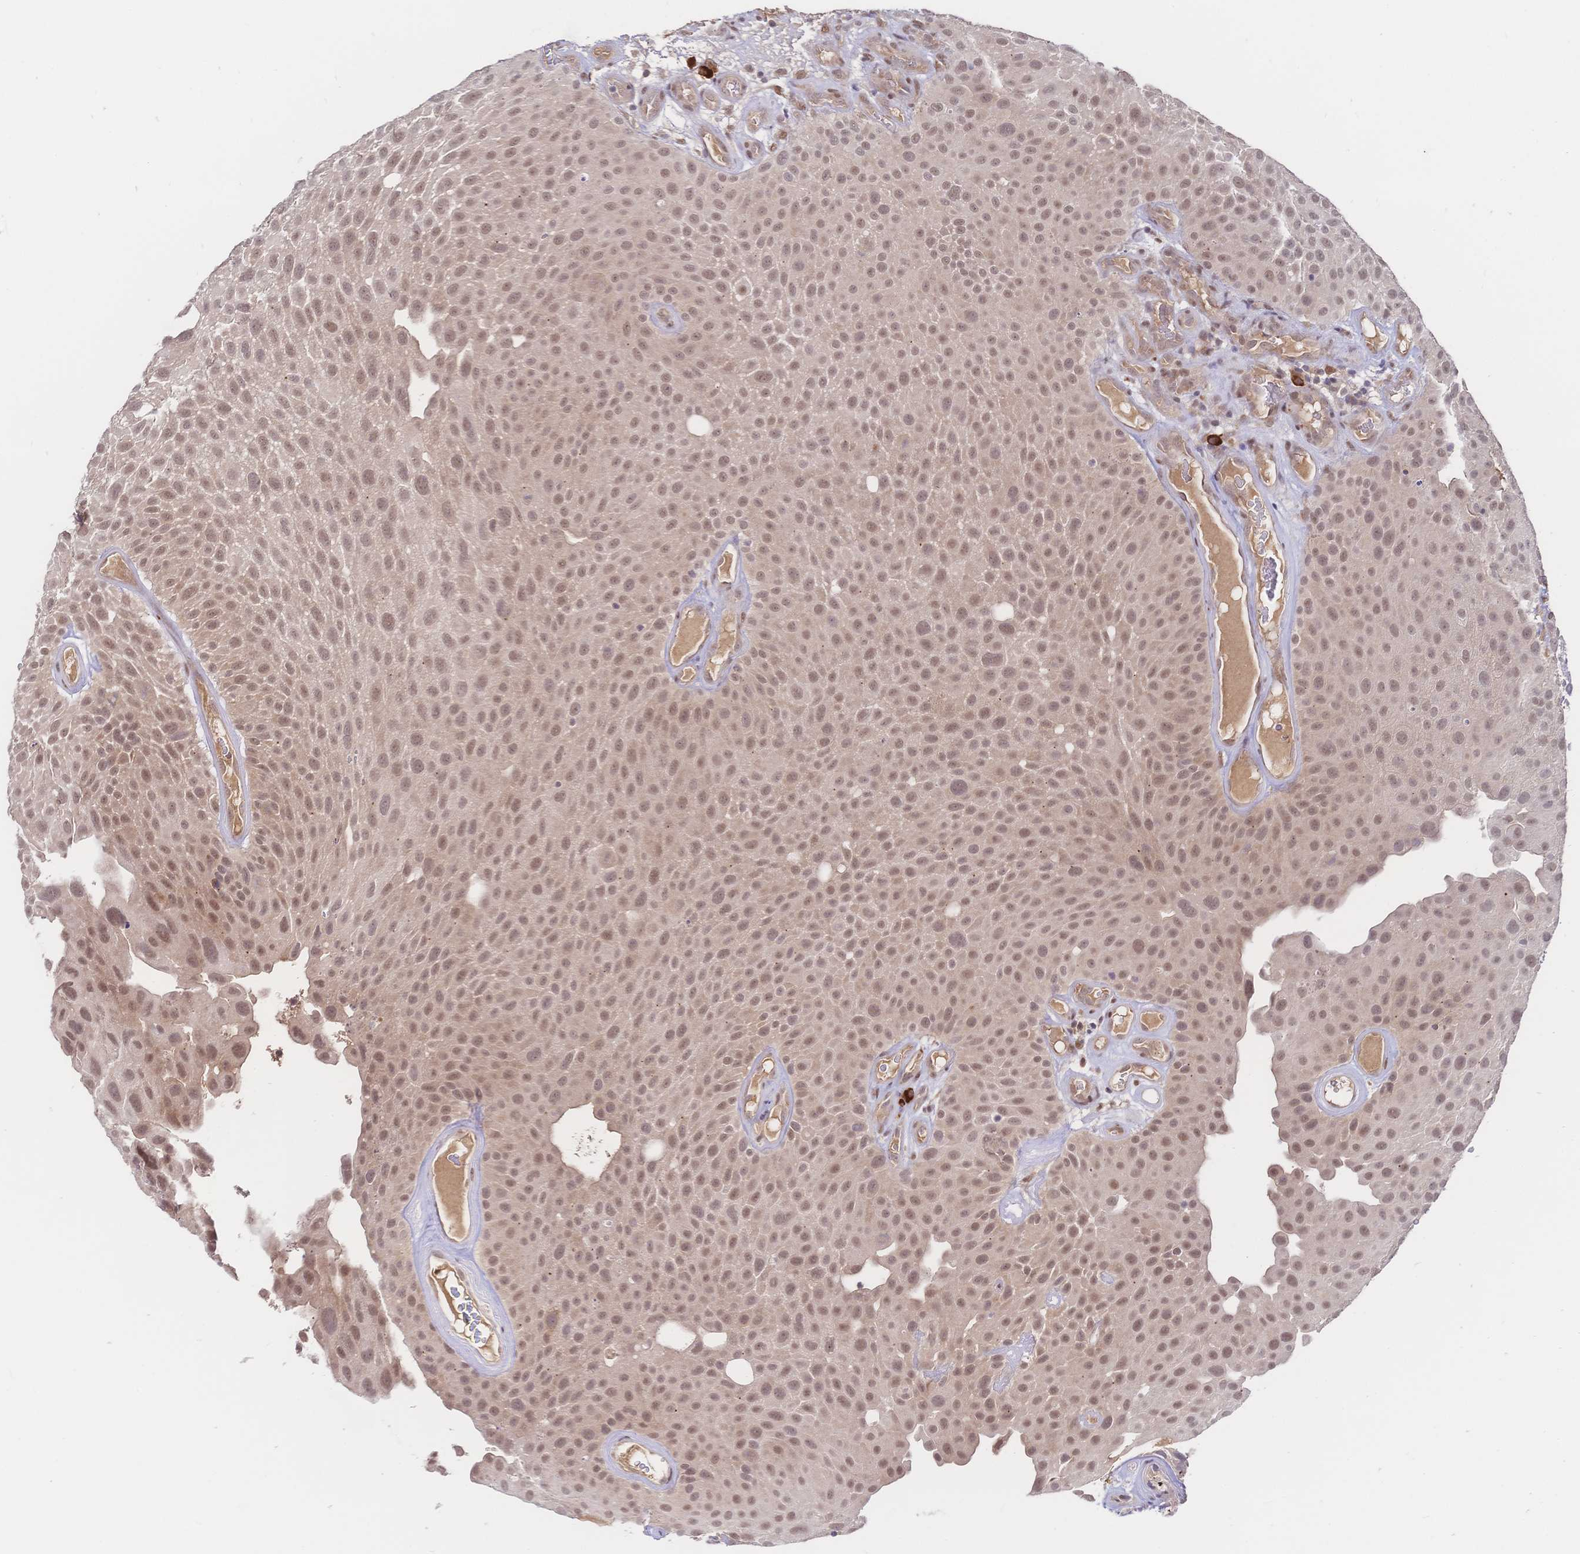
{"staining": {"intensity": "moderate", "quantity": ">75%", "location": "nuclear"}, "tissue": "urothelial cancer", "cell_type": "Tumor cells", "image_type": "cancer", "snomed": [{"axis": "morphology", "description": "Urothelial carcinoma, Low grade"}, {"axis": "topography", "description": "Urinary bladder"}], "caption": "A medium amount of moderate nuclear expression is identified in approximately >75% of tumor cells in urothelial cancer tissue.", "gene": "LMO4", "patient": {"sex": "male", "age": 72}}